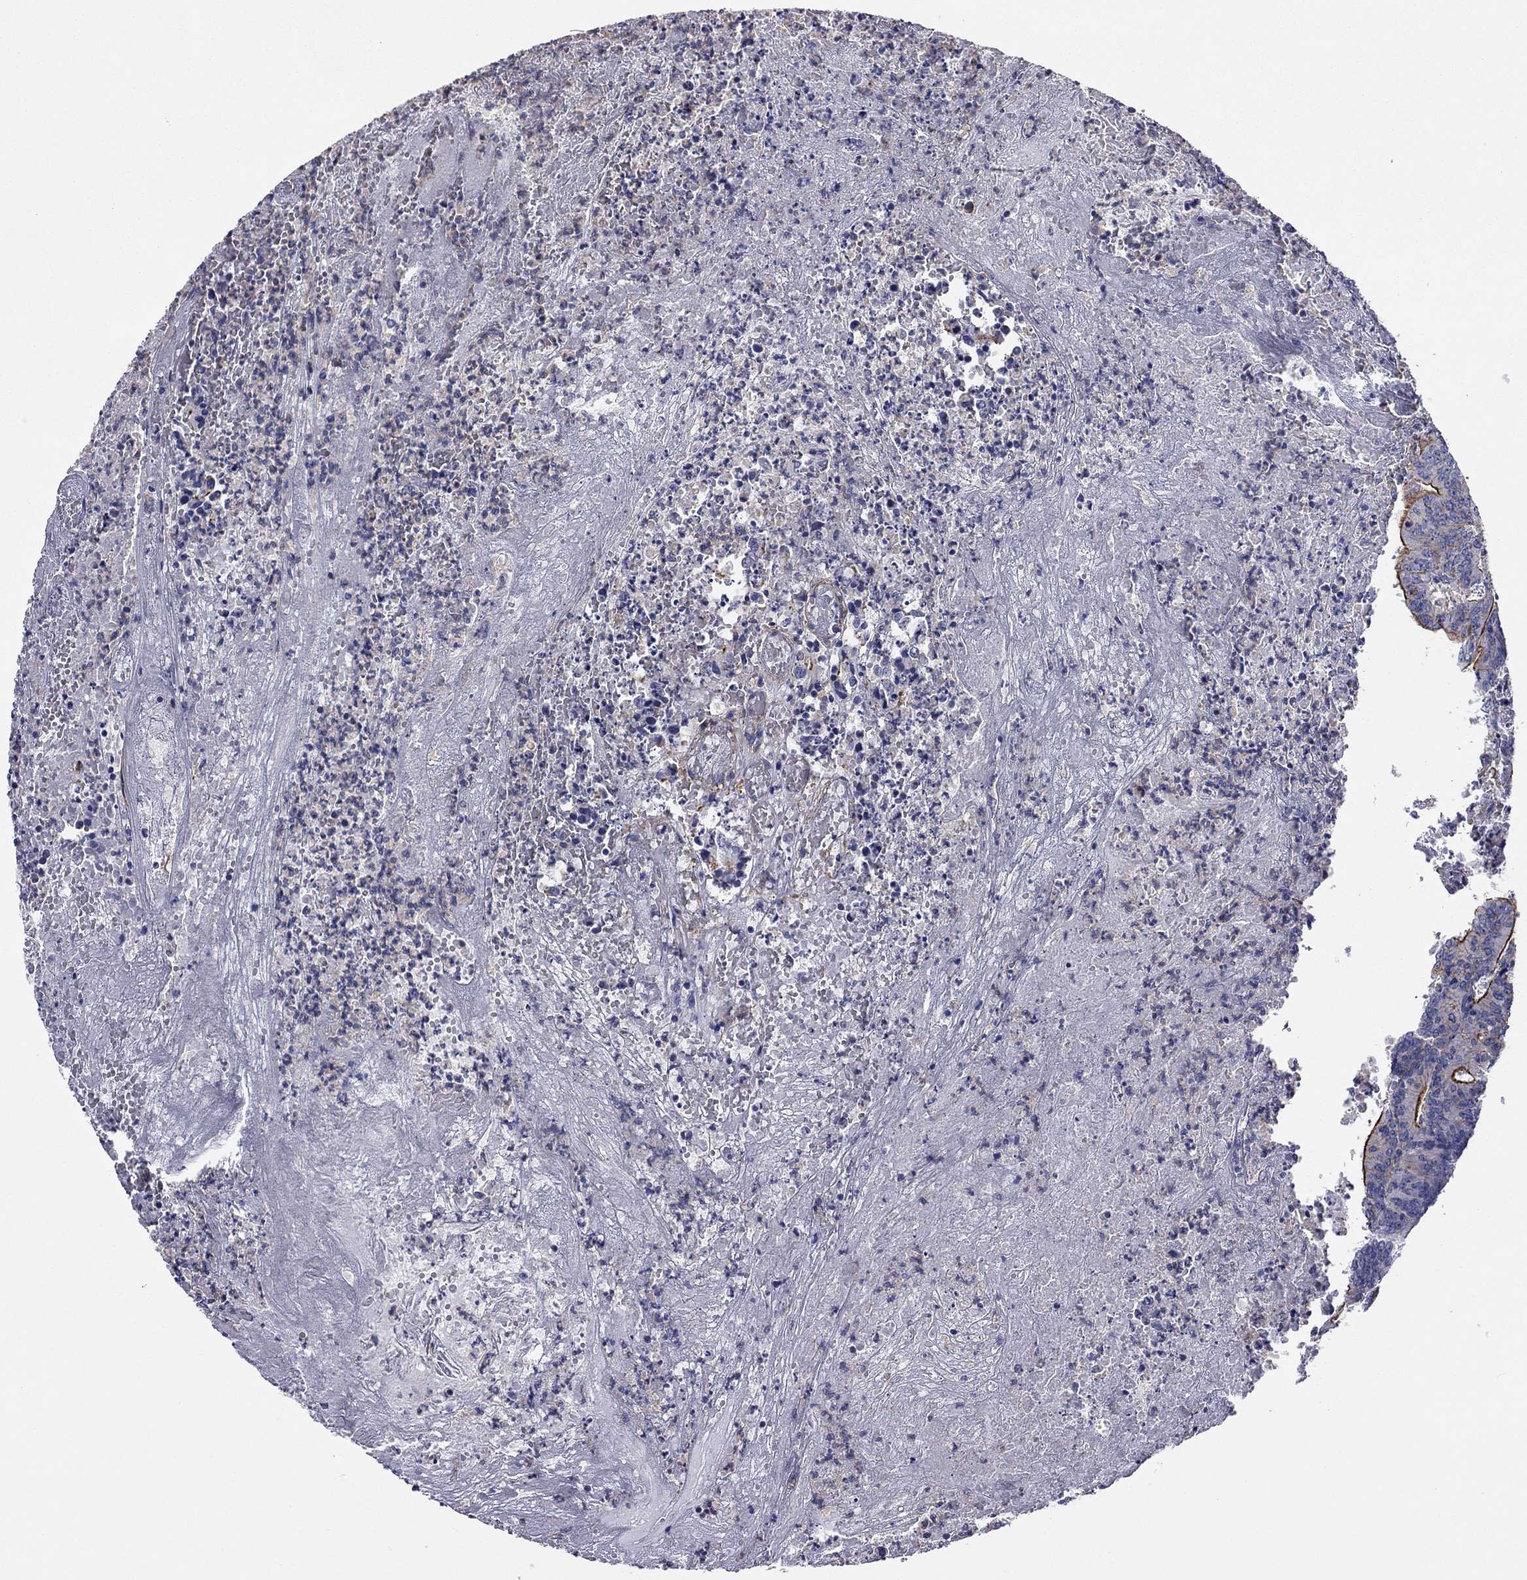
{"staining": {"intensity": "strong", "quantity": "<25%", "location": "cytoplasmic/membranous"}, "tissue": "colorectal cancer", "cell_type": "Tumor cells", "image_type": "cancer", "snomed": [{"axis": "morphology", "description": "Adenocarcinoma, NOS"}, {"axis": "topography", "description": "Colon"}], "caption": "High-power microscopy captured an IHC micrograph of colorectal adenocarcinoma, revealing strong cytoplasmic/membranous expression in about <25% of tumor cells.", "gene": "TCHH", "patient": {"sex": "female", "age": 70}}